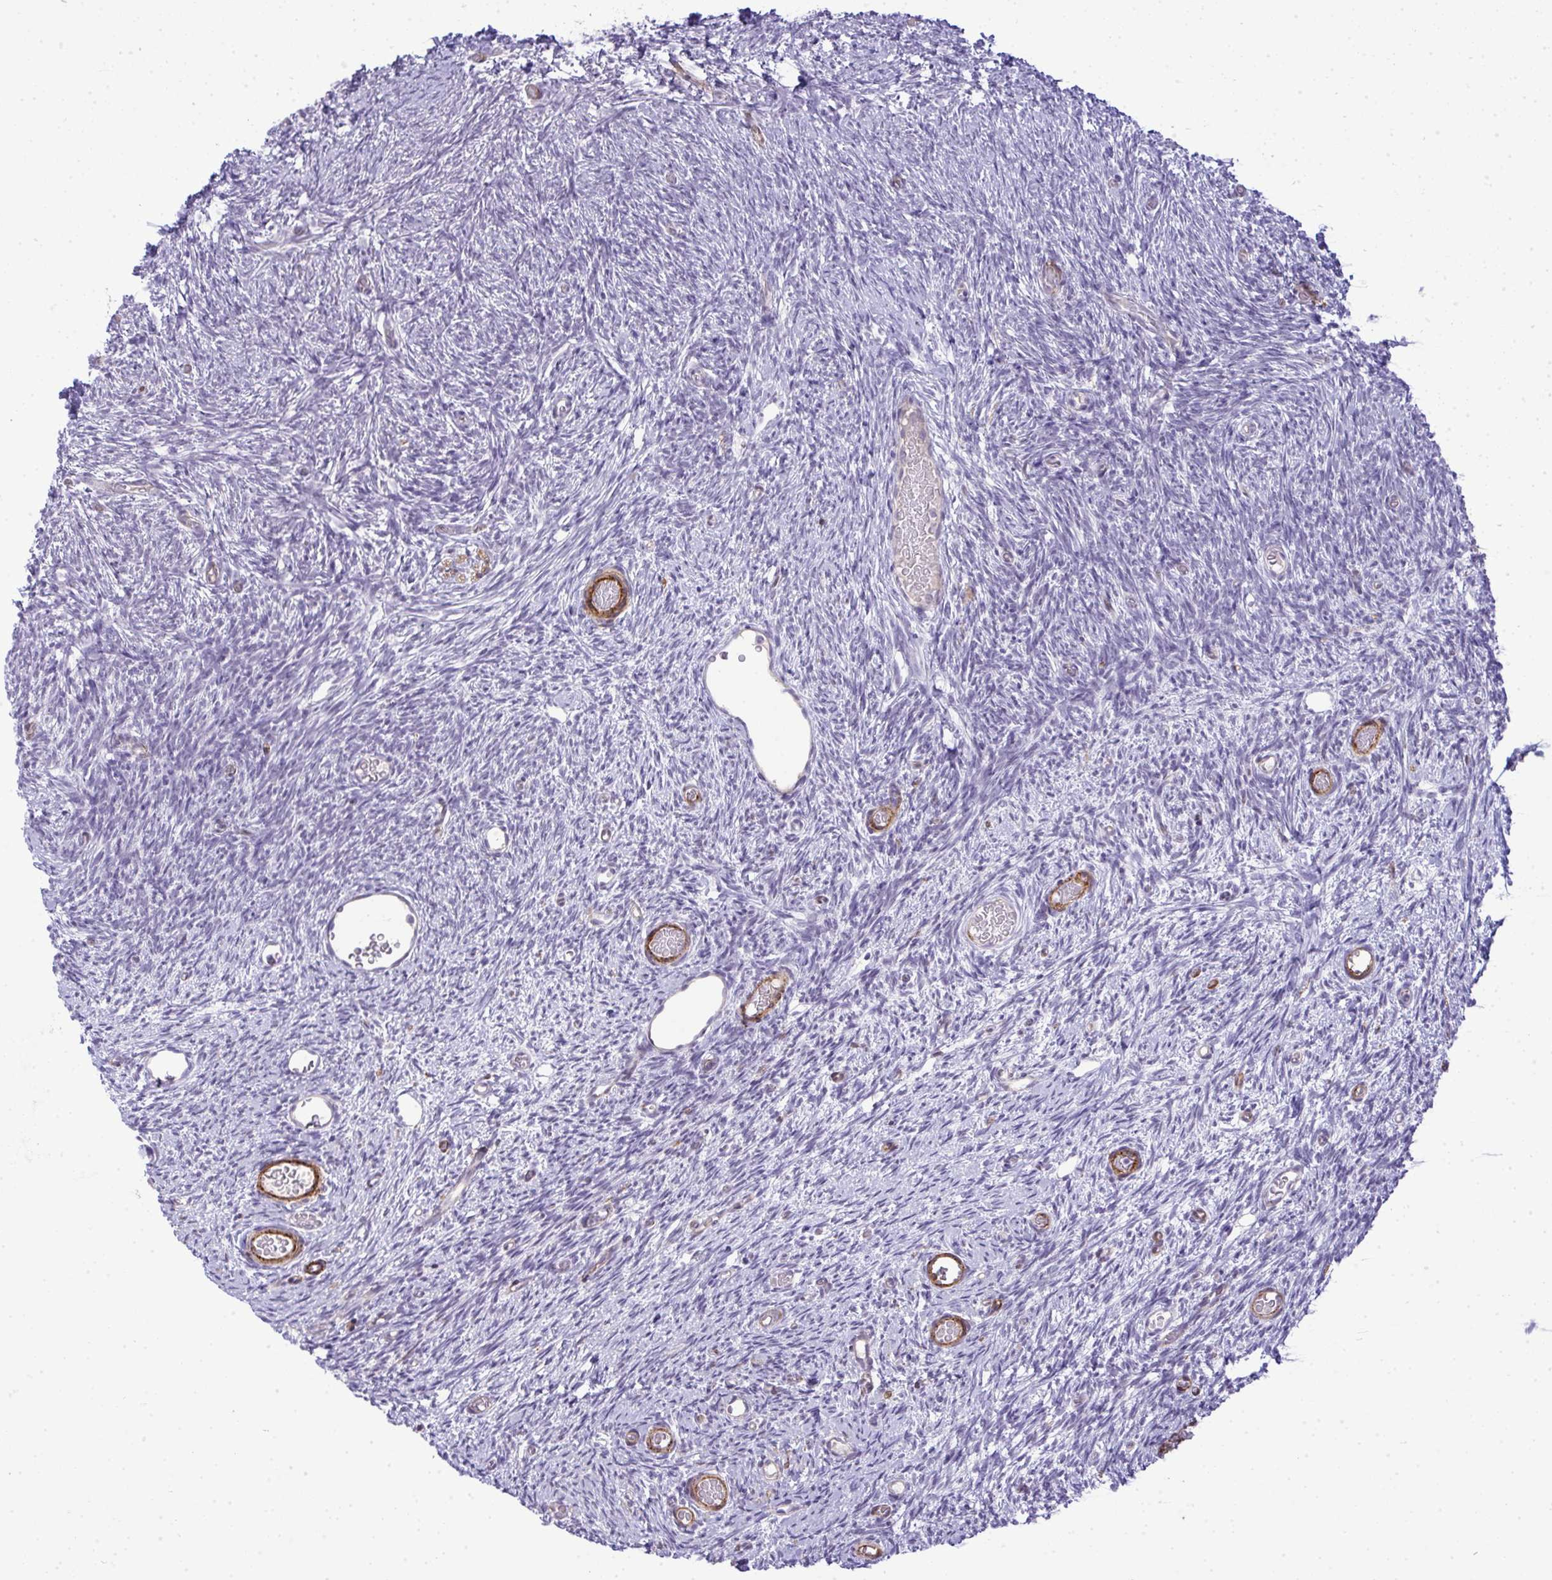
{"staining": {"intensity": "weak", "quantity": "<25%", "location": "cytoplasmic/membranous"}, "tissue": "ovary", "cell_type": "Follicle cells", "image_type": "normal", "snomed": [{"axis": "morphology", "description": "Normal tissue, NOS"}, {"axis": "topography", "description": "Ovary"}], "caption": "Ovary stained for a protein using immunohistochemistry shows no expression follicle cells.", "gene": "UBE2S", "patient": {"sex": "female", "age": 39}}